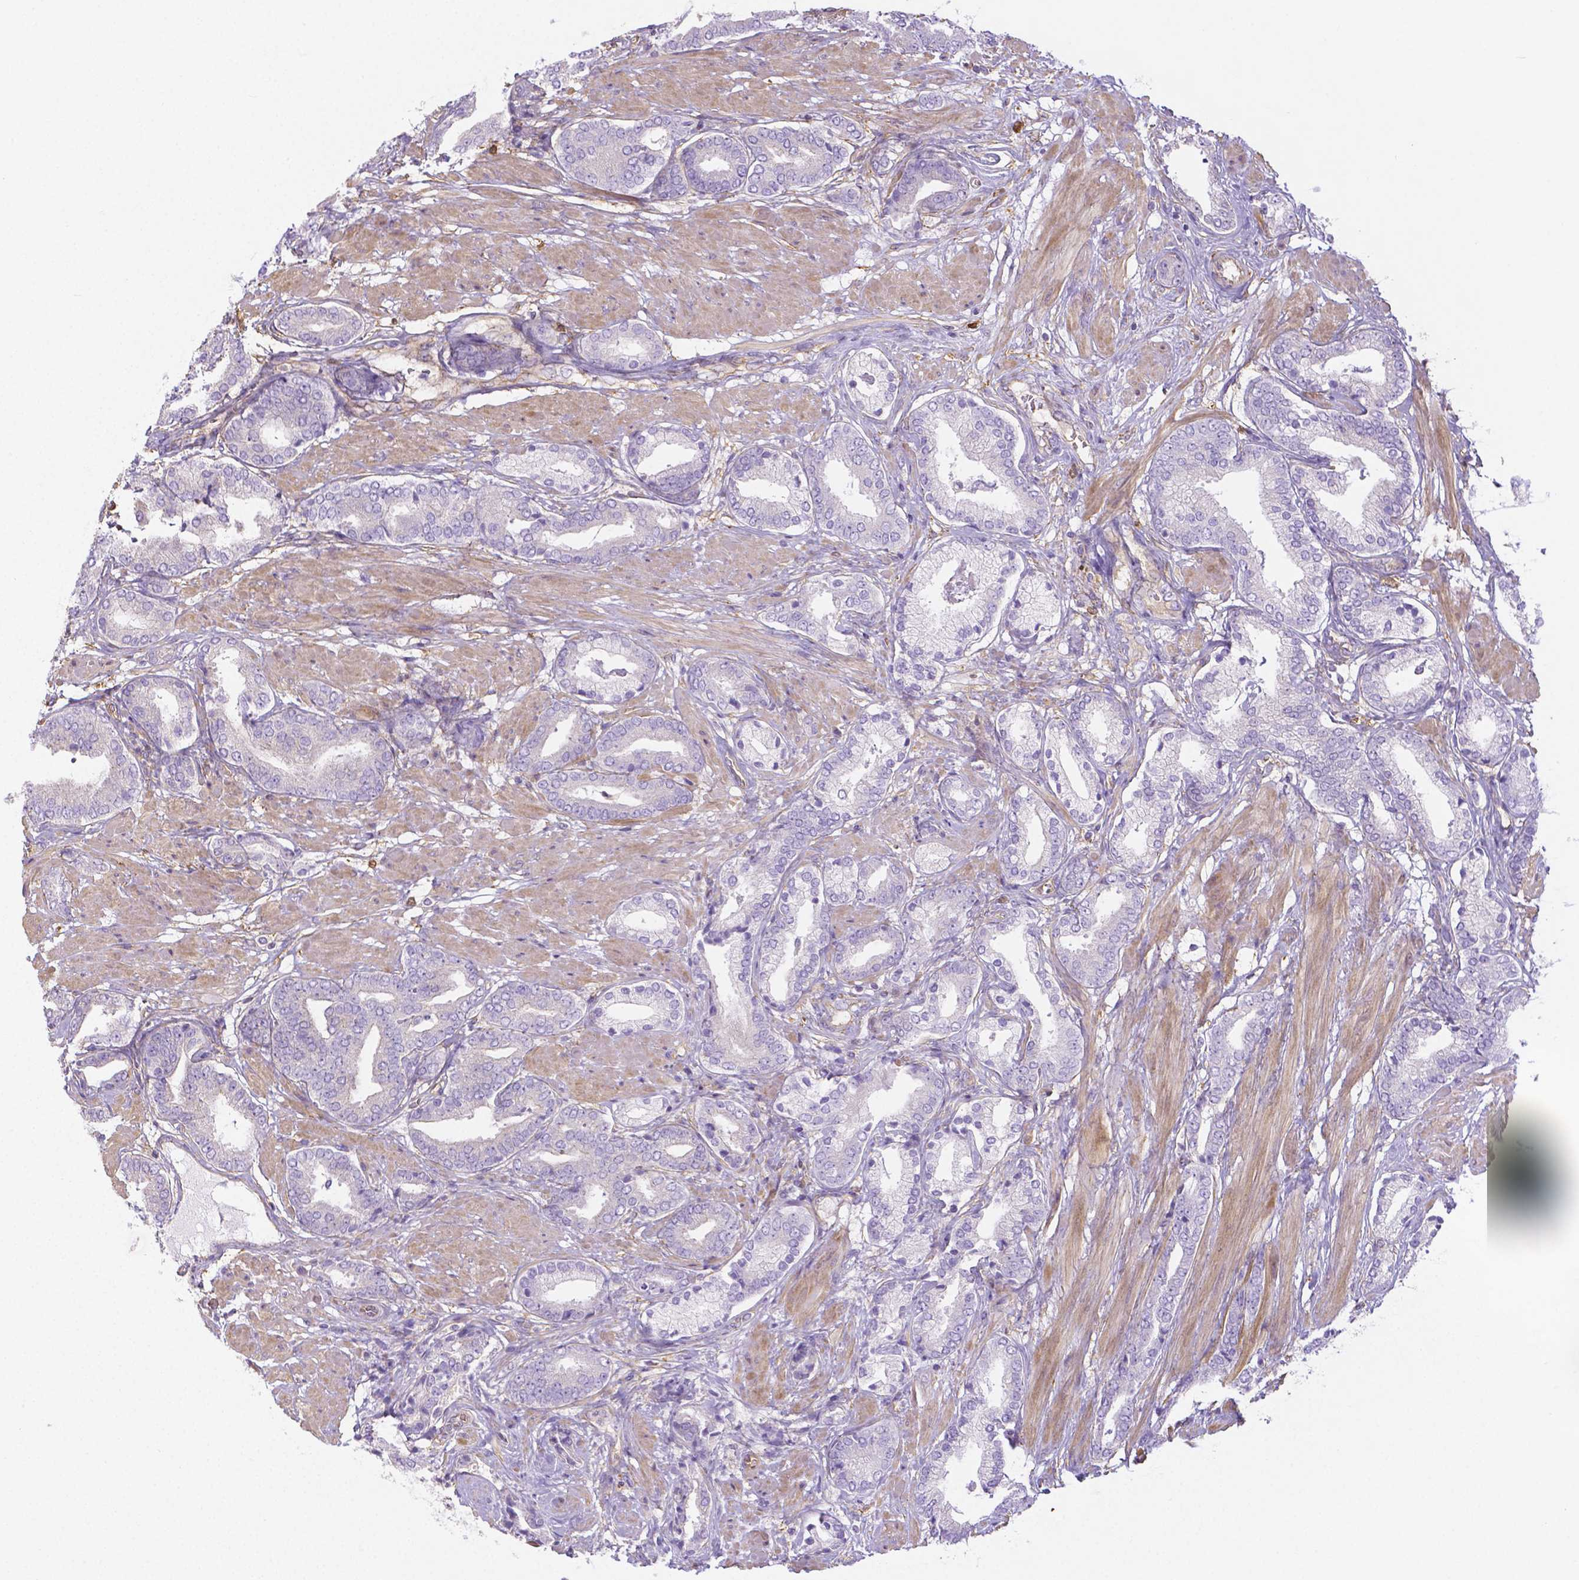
{"staining": {"intensity": "negative", "quantity": "none", "location": "none"}, "tissue": "prostate cancer", "cell_type": "Tumor cells", "image_type": "cancer", "snomed": [{"axis": "morphology", "description": "Adenocarcinoma, High grade"}, {"axis": "topography", "description": "Prostate"}], "caption": "DAB immunohistochemical staining of prostate cancer demonstrates no significant expression in tumor cells.", "gene": "CRMP1", "patient": {"sex": "male", "age": 56}}